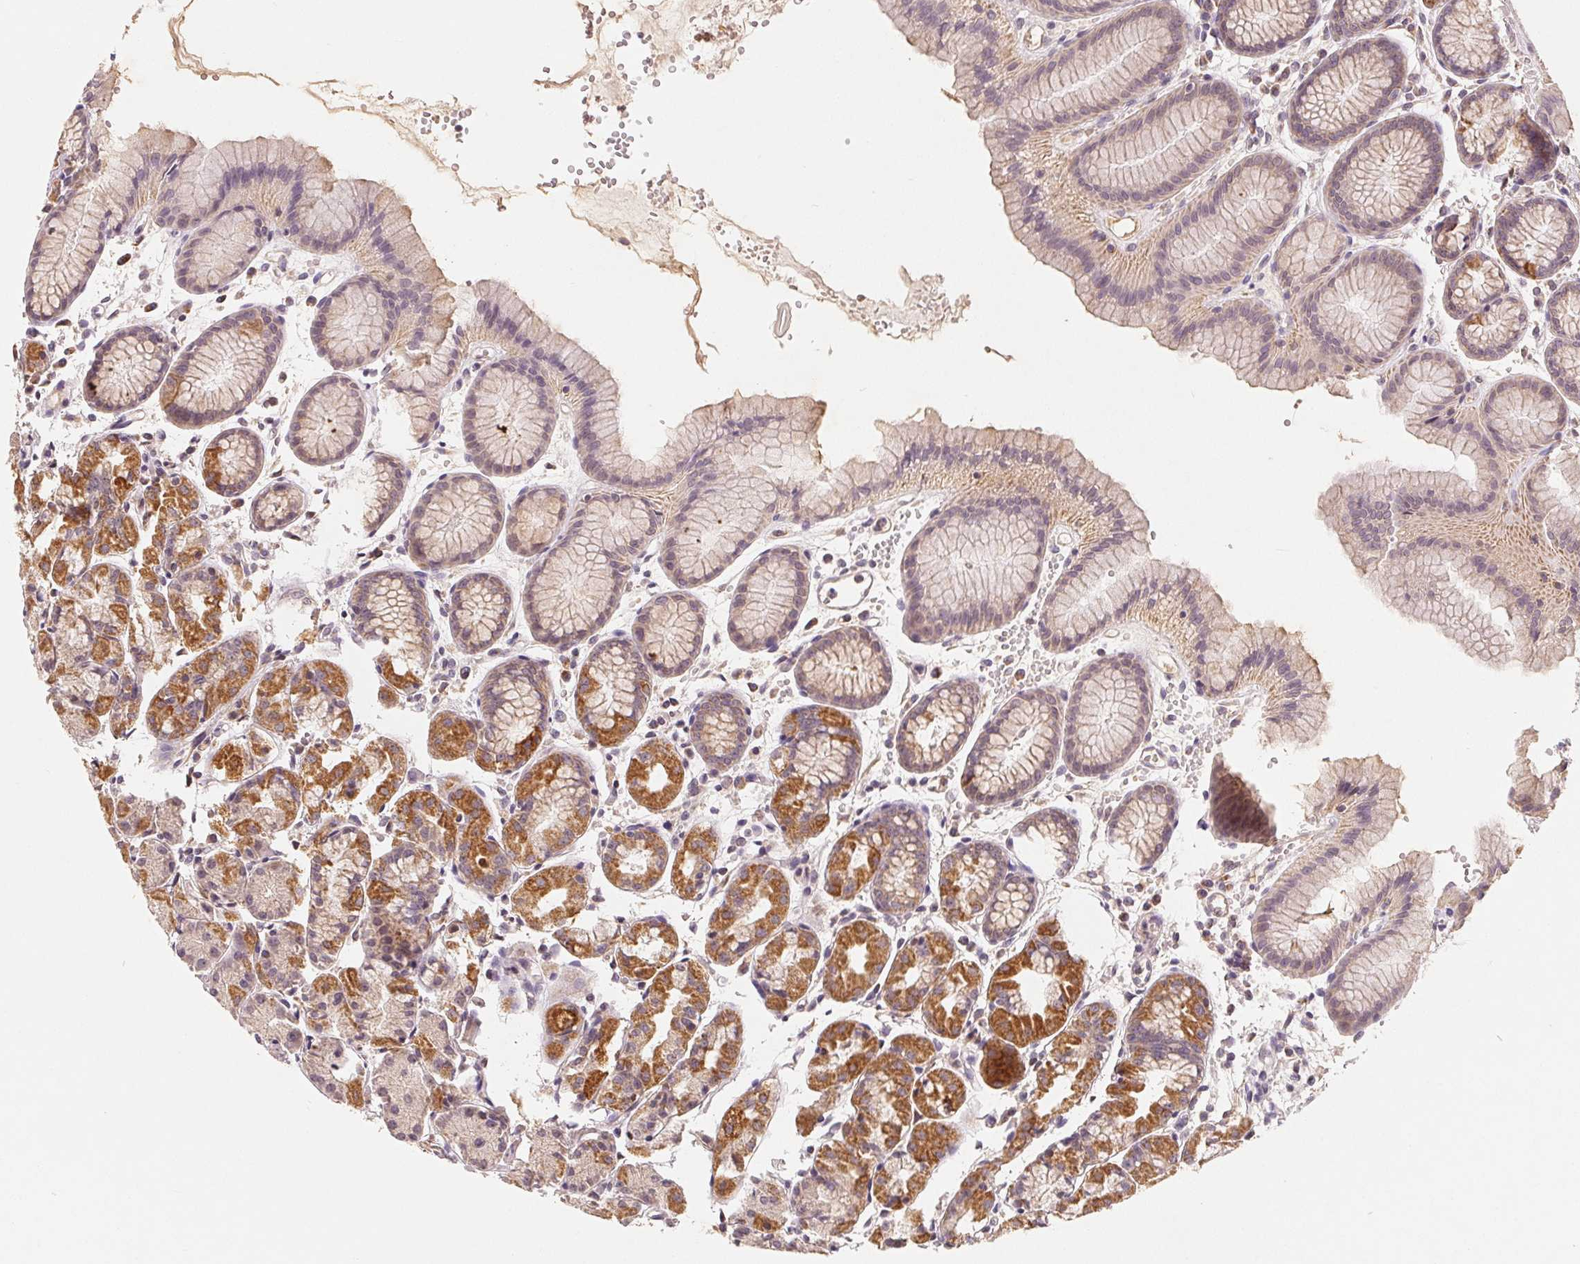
{"staining": {"intensity": "moderate", "quantity": "25%-75%", "location": "cytoplasmic/membranous"}, "tissue": "stomach", "cell_type": "Glandular cells", "image_type": "normal", "snomed": [{"axis": "morphology", "description": "Normal tissue, NOS"}, {"axis": "topography", "description": "Stomach, upper"}], "caption": "Protein staining exhibits moderate cytoplasmic/membranous staining in approximately 25%-75% of glandular cells in benign stomach.", "gene": "GHITM", "patient": {"sex": "male", "age": 47}}